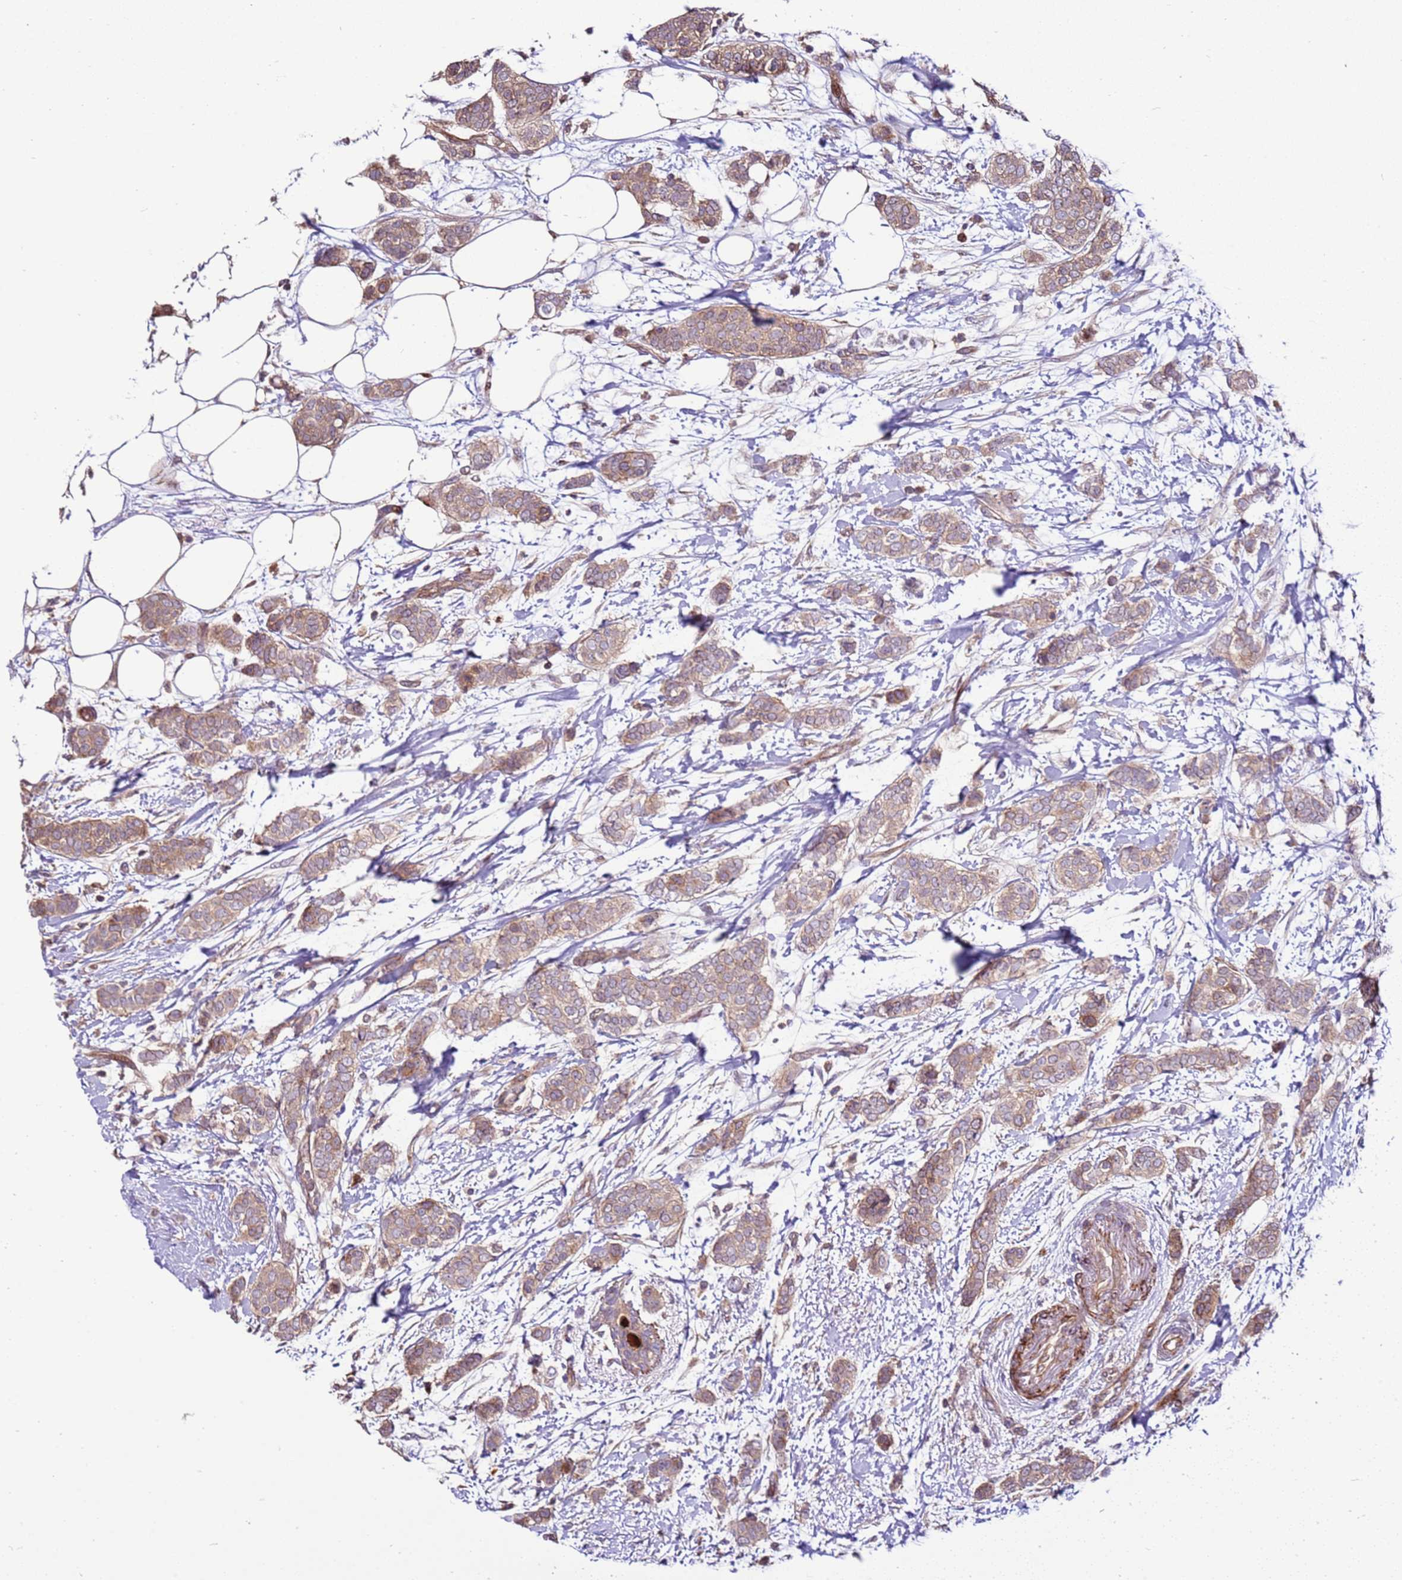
{"staining": {"intensity": "weak", "quantity": ">75%", "location": "cytoplasmic/membranous"}, "tissue": "breast cancer", "cell_type": "Tumor cells", "image_type": "cancer", "snomed": [{"axis": "morphology", "description": "Duct carcinoma"}, {"axis": "topography", "description": "Breast"}], "caption": "This is an image of immunohistochemistry staining of infiltrating ductal carcinoma (breast), which shows weak positivity in the cytoplasmic/membranous of tumor cells.", "gene": "ZNF624", "patient": {"sex": "female", "age": 72}}